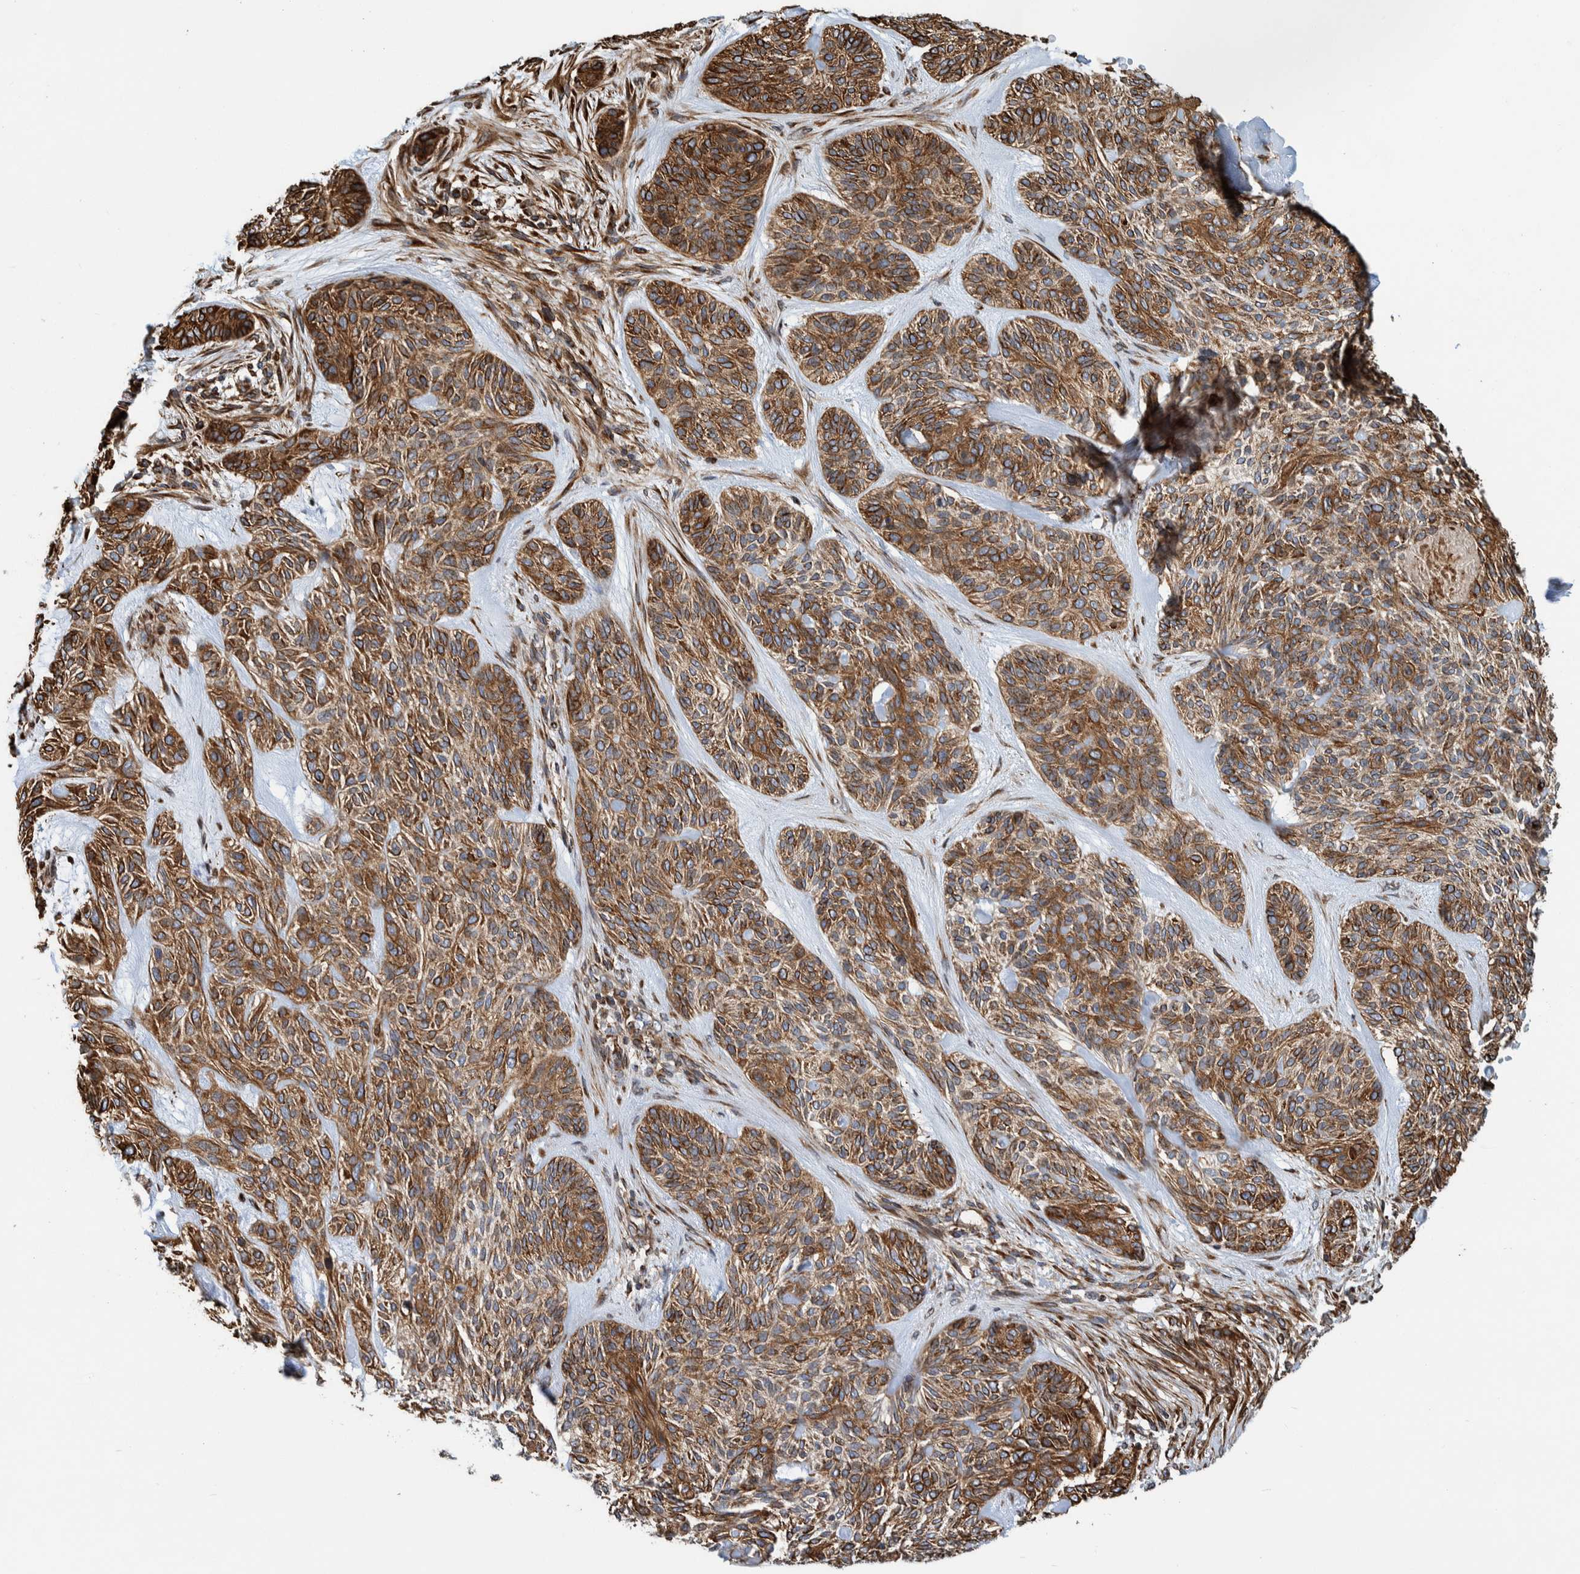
{"staining": {"intensity": "moderate", "quantity": ">75%", "location": "cytoplasmic/membranous"}, "tissue": "skin cancer", "cell_type": "Tumor cells", "image_type": "cancer", "snomed": [{"axis": "morphology", "description": "Basal cell carcinoma"}, {"axis": "topography", "description": "Skin"}], "caption": "Moderate cytoplasmic/membranous staining is present in about >75% of tumor cells in basal cell carcinoma (skin).", "gene": "CCDC57", "patient": {"sex": "male", "age": 55}}